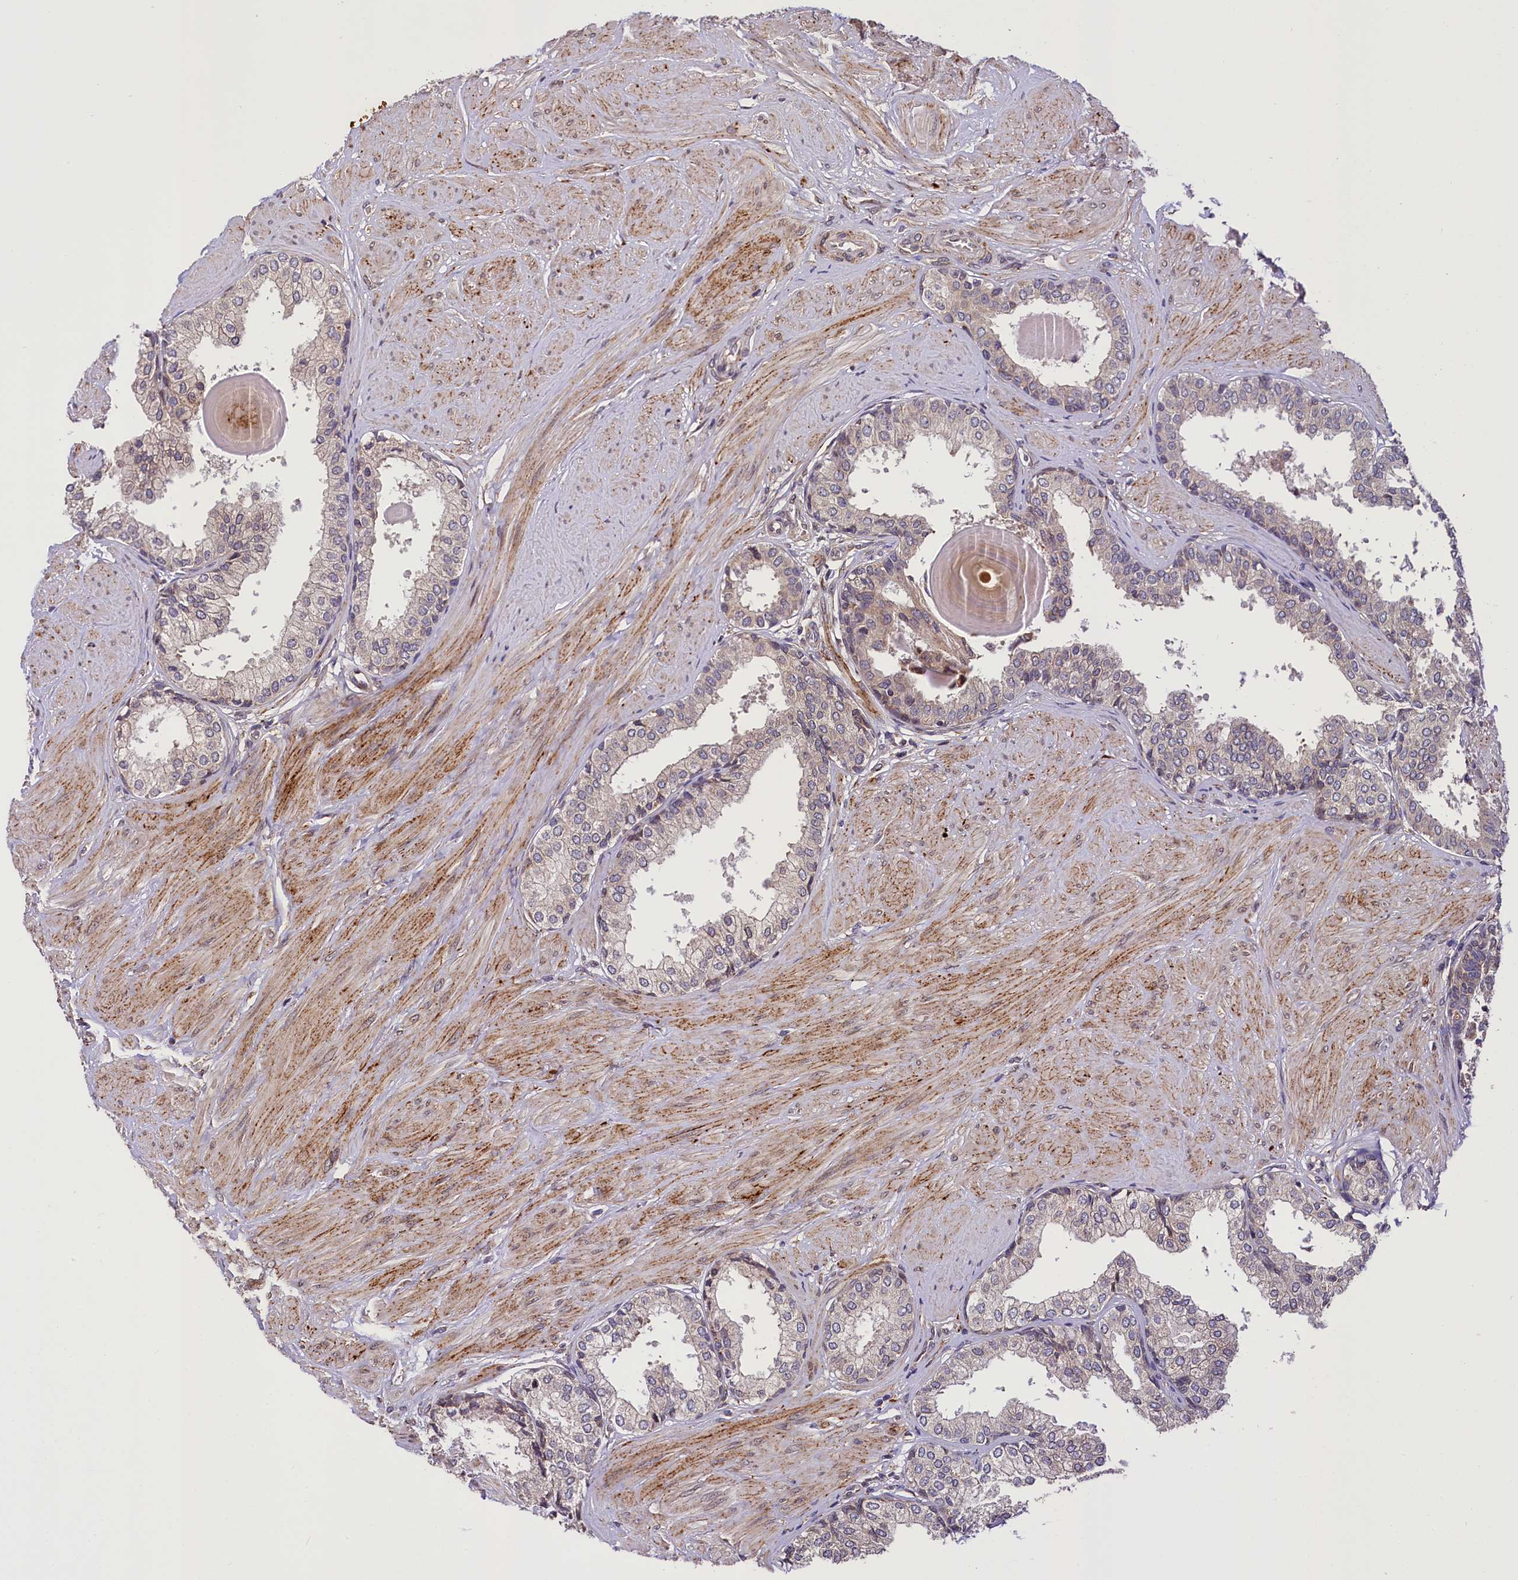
{"staining": {"intensity": "moderate", "quantity": "<25%", "location": "cytoplasmic/membranous"}, "tissue": "prostate", "cell_type": "Glandular cells", "image_type": "normal", "snomed": [{"axis": "morphology", "description": "Normal tissue, NOS"}, {"axis": "topography", "description": "Prostate"}], "caption": "IHC micrograph of normal prostate: prostate stained using IHC exhibits low levels of moderate protein expression localized specifically in the cytoplasmic/membranous of glandular cells, appearing as a cytoplasmic/membranous brown color.", "gene": "SUPV3L1", "patient": {"sex": "male", "age": 48}}